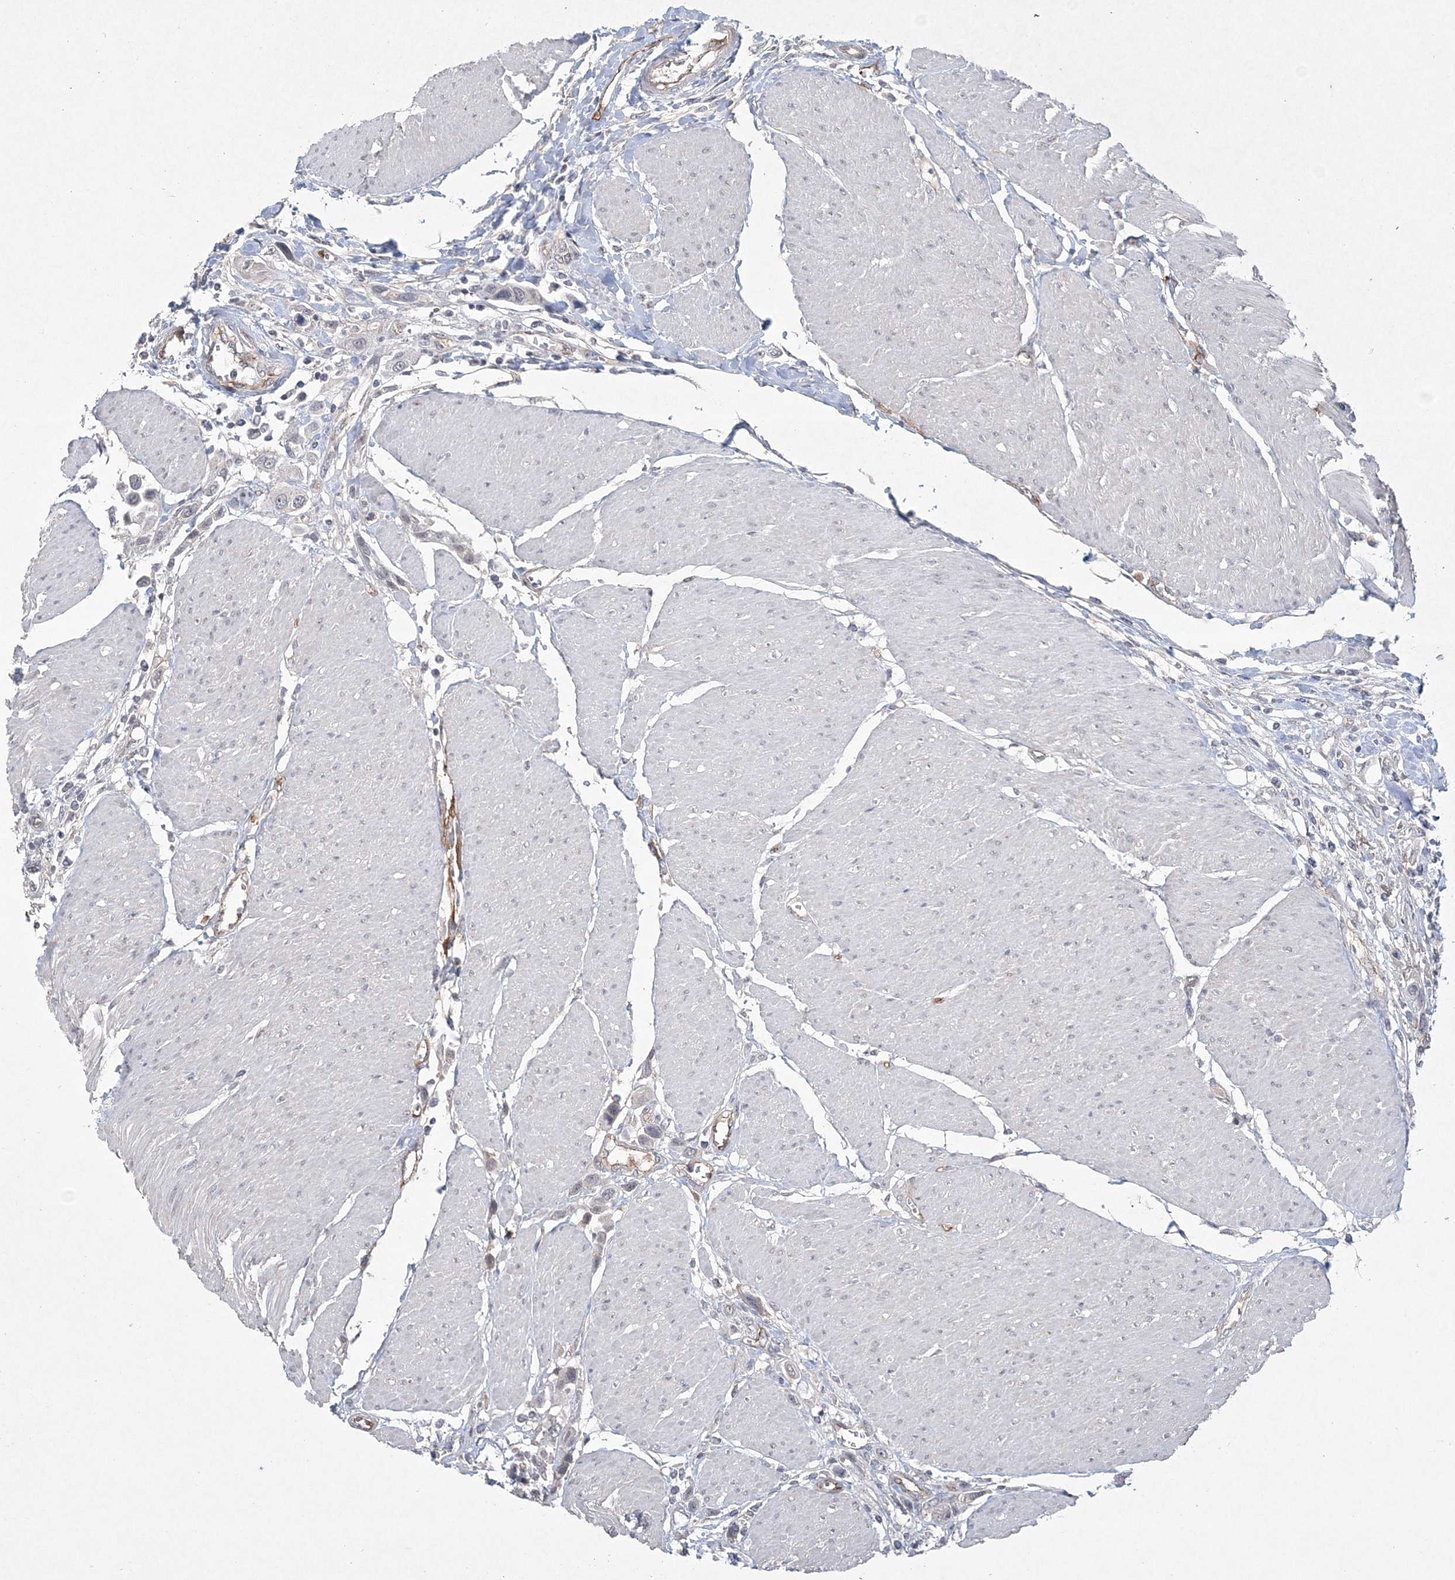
{"staining": {"intensity": "negative", "quantity": "none", "location": "none"}, "tissue": "urothelial cancer", "cell_type": "Tumor cells", "image_type": "cancer", "snomed": [{"axis": "morphology", "description": "Urothelial carcinoma, High grade"}, {"axis": "topography", "description": "Urinary bladder"}], "caption": "Tumor cells show no significant positivity in urothelial cancer.", "gene": "DPCD", "patient": {"sex": "male", "age": 50}}